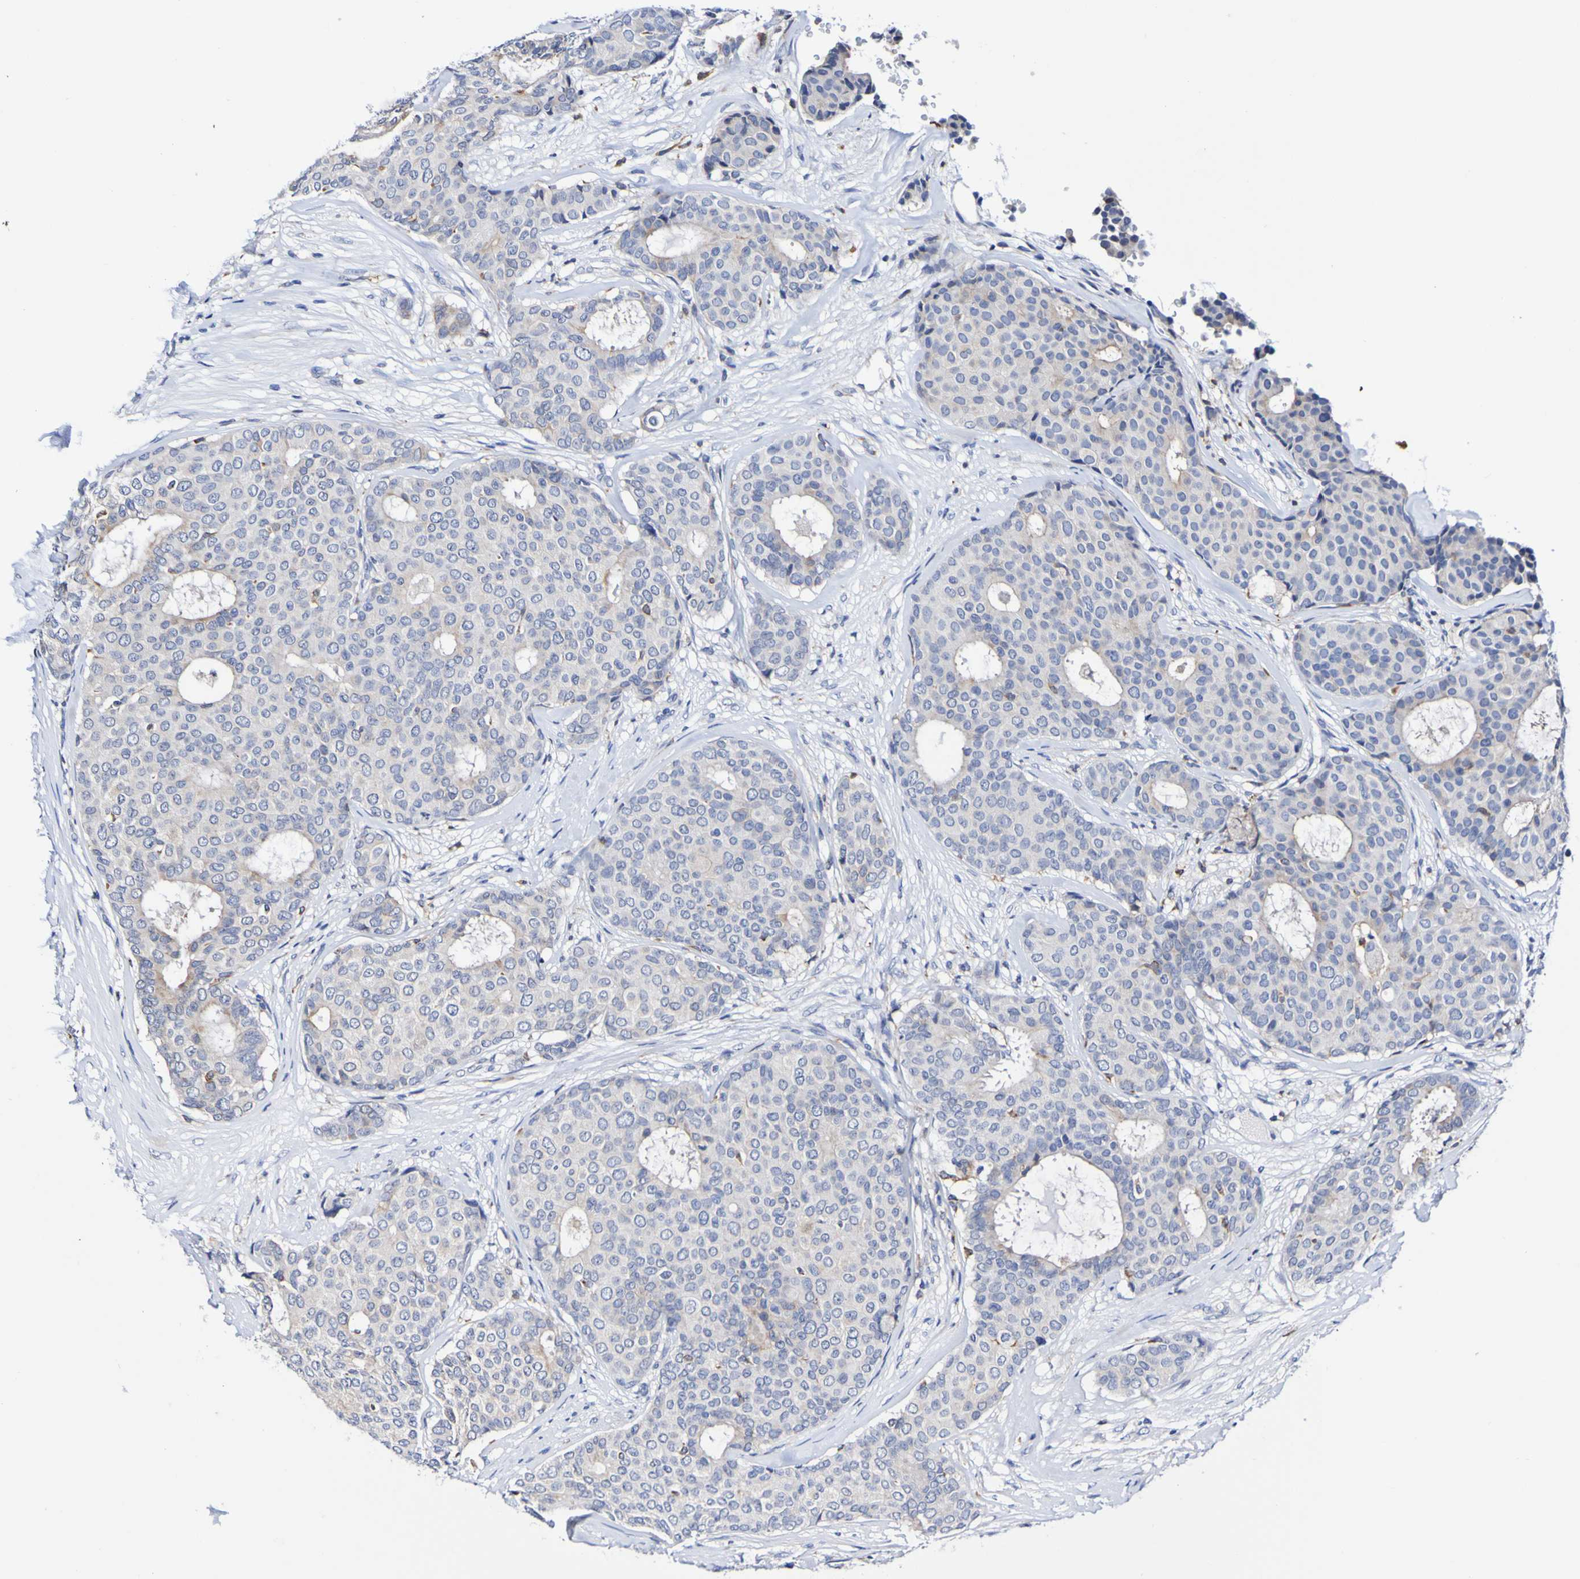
{"staining": {"intensity": "negative", "quantity": "none", "location": "none"}, "tissue": "breast cancer", "cell_type": "Tumor cells", "image_type": "cancer", "snomed": [{"axis": "morphology", "description": "Duct carcinoma"}, {"axis": "topography", "description": "Breast"}], "caption": "Breast infiltrating ductal carcinoma stained for a protein using immunohistochemistry (IHC) demonstrates no staining tumor cells.", "gene": "SEZ6", "patient": {"sex": "female", "age": 75}}